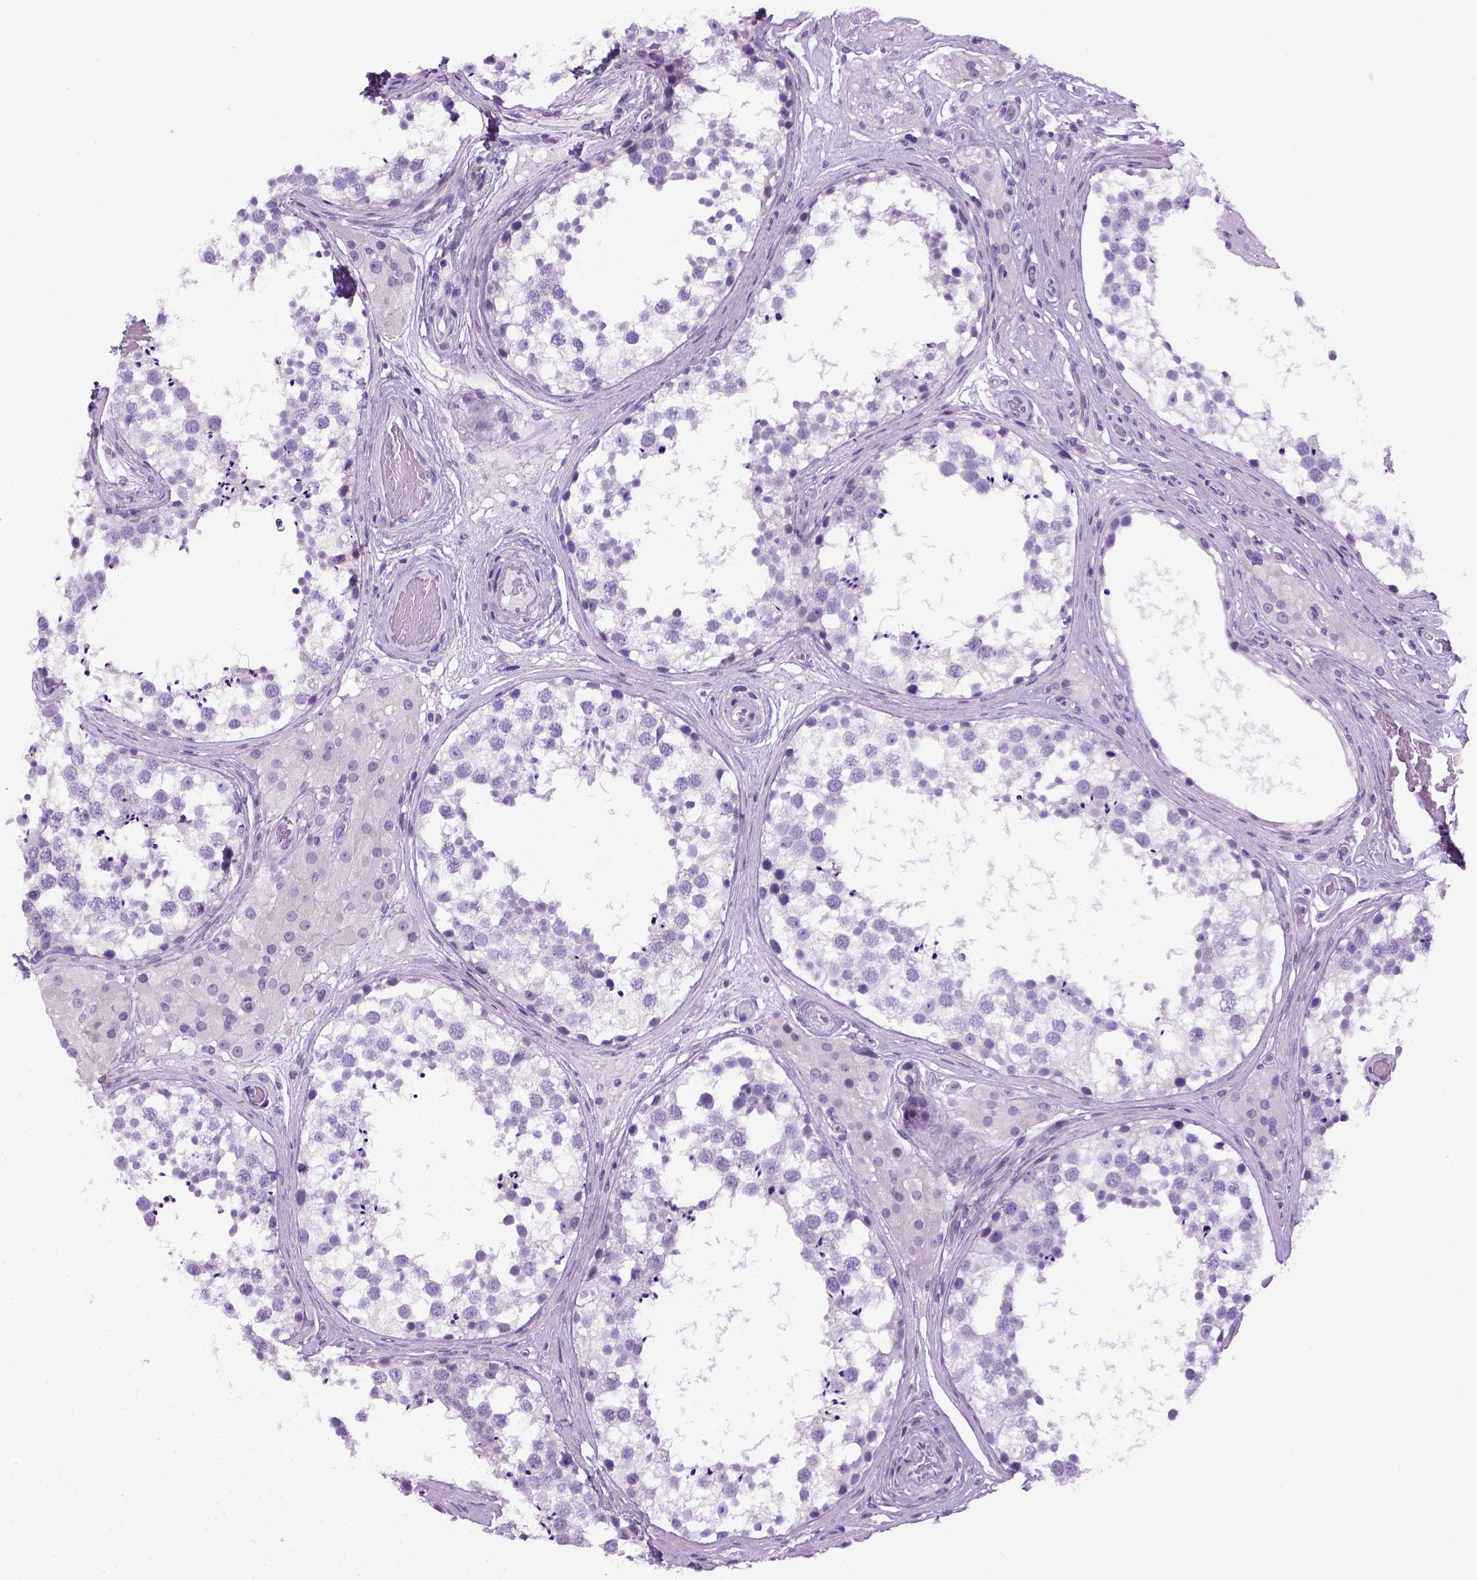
{"staining": {"intensity": "negative", "quantity": "none", "location": "none"}, "tissue": "testis", "cell_type": "Cells in seminiferous ducts", "image_type": "normal", "snomed": [{"axis": "morphology", "description": "Normal tissue, NOS"}, {"axis": "morphology", "description": "Seminoma, NOS"}, {"axis": "topography", "description": "Testis"}], "caption": "Cells in seminiferous ducts are negative for protein expression in unremarkable human testis. (DAB immunohistochemistry visualized using brightfield microscopy, high magnification).", "gene": "SGCG", "patient": {"sex": "male", "age": 65}}